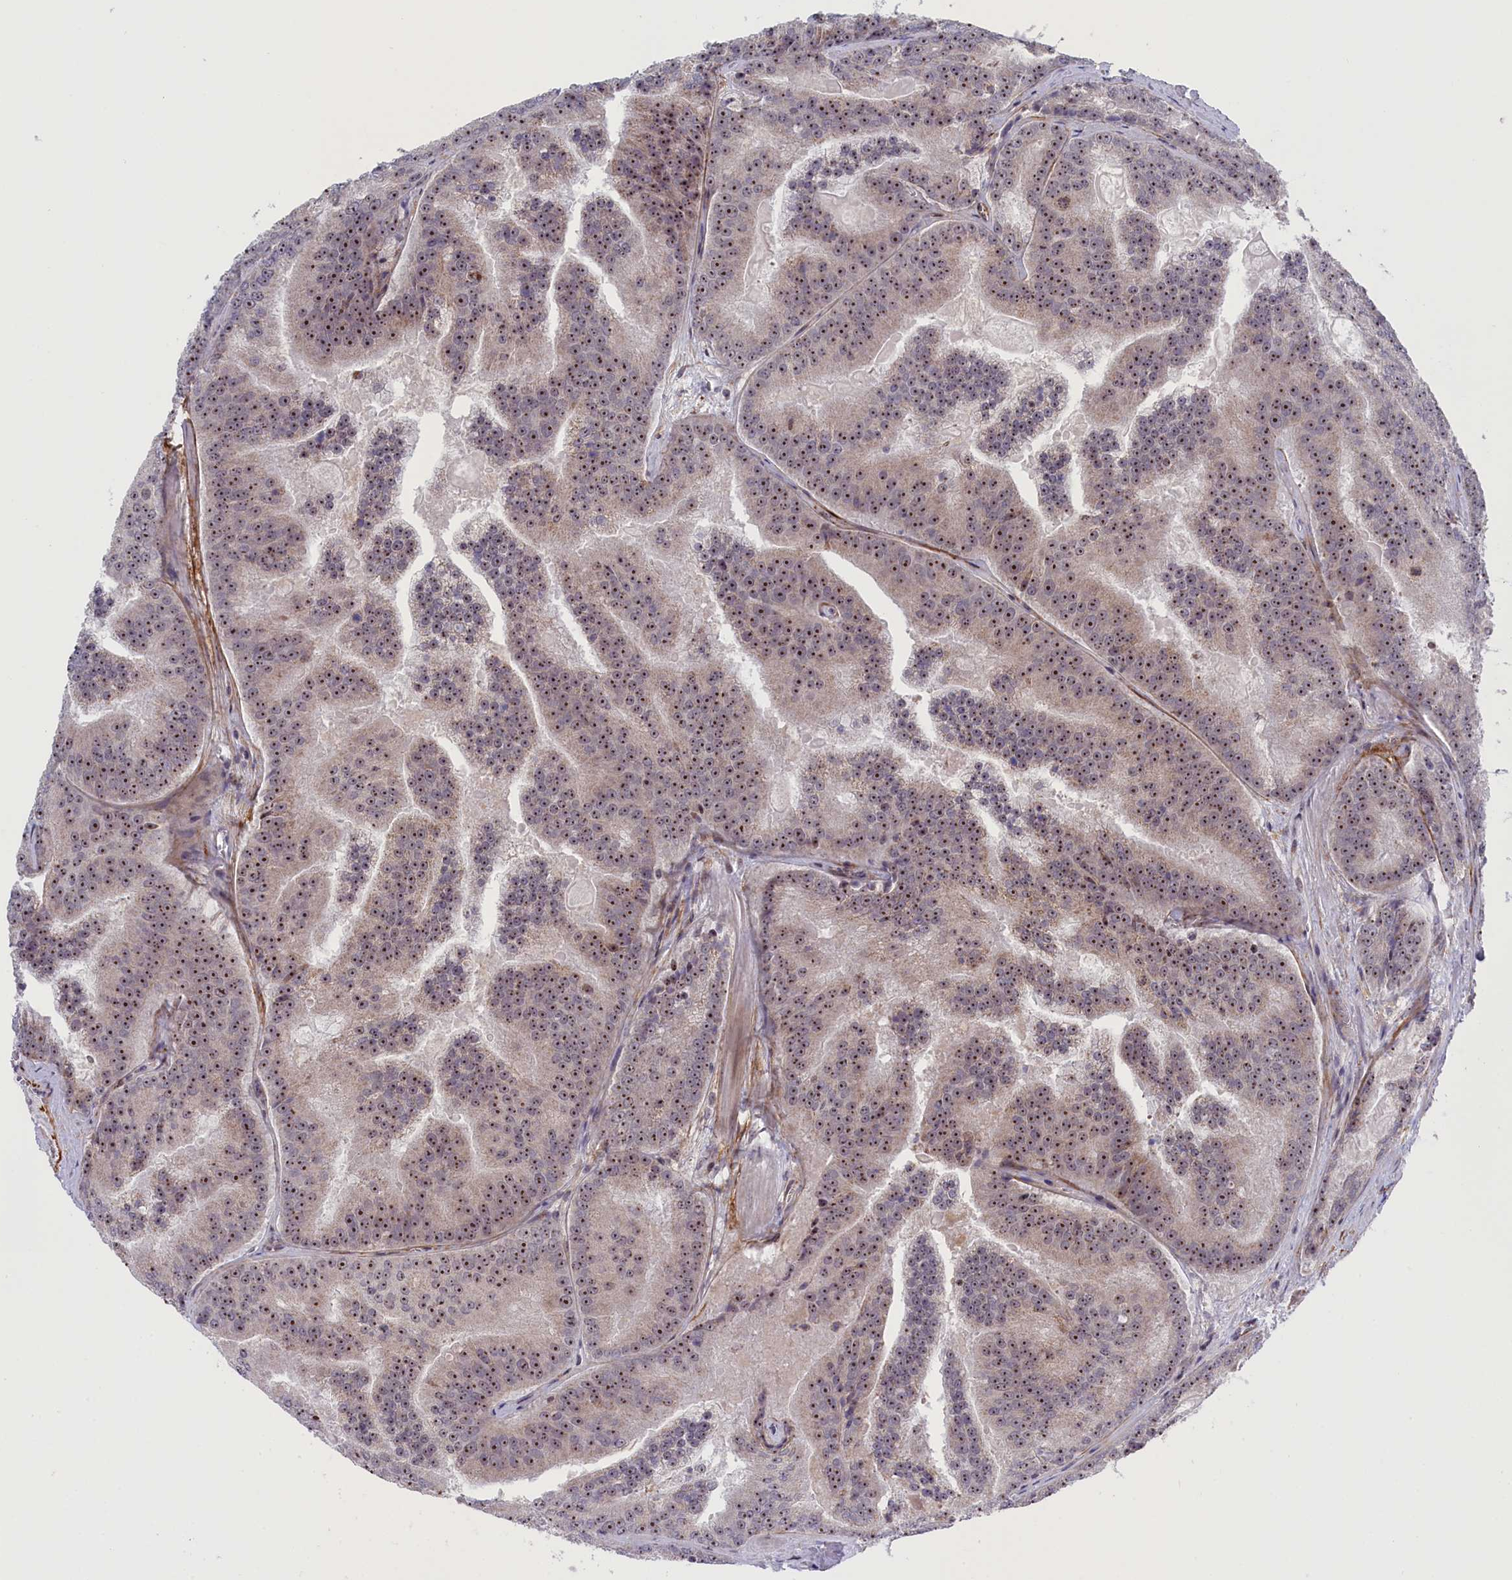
{"staining": {"intensity": "moderate", "quantity": ">75%", "location": "nuclear"}, "tissue": "prostate cancer", "cell_type": "Tumor cells", "image_type": "cancer", "snomed": [{"axis": "morphology", "description": "Adenocarcinoma, High grade"}, {"axis": "topography", "description": "Prostate"}], "caption": "Prostate cancer (high-grade adenocarcinoma) stained with a protein marker displays moderate staining in tumor cells.", "gene": "PPAN", "patient": {"sex": "male", "age": 61}}